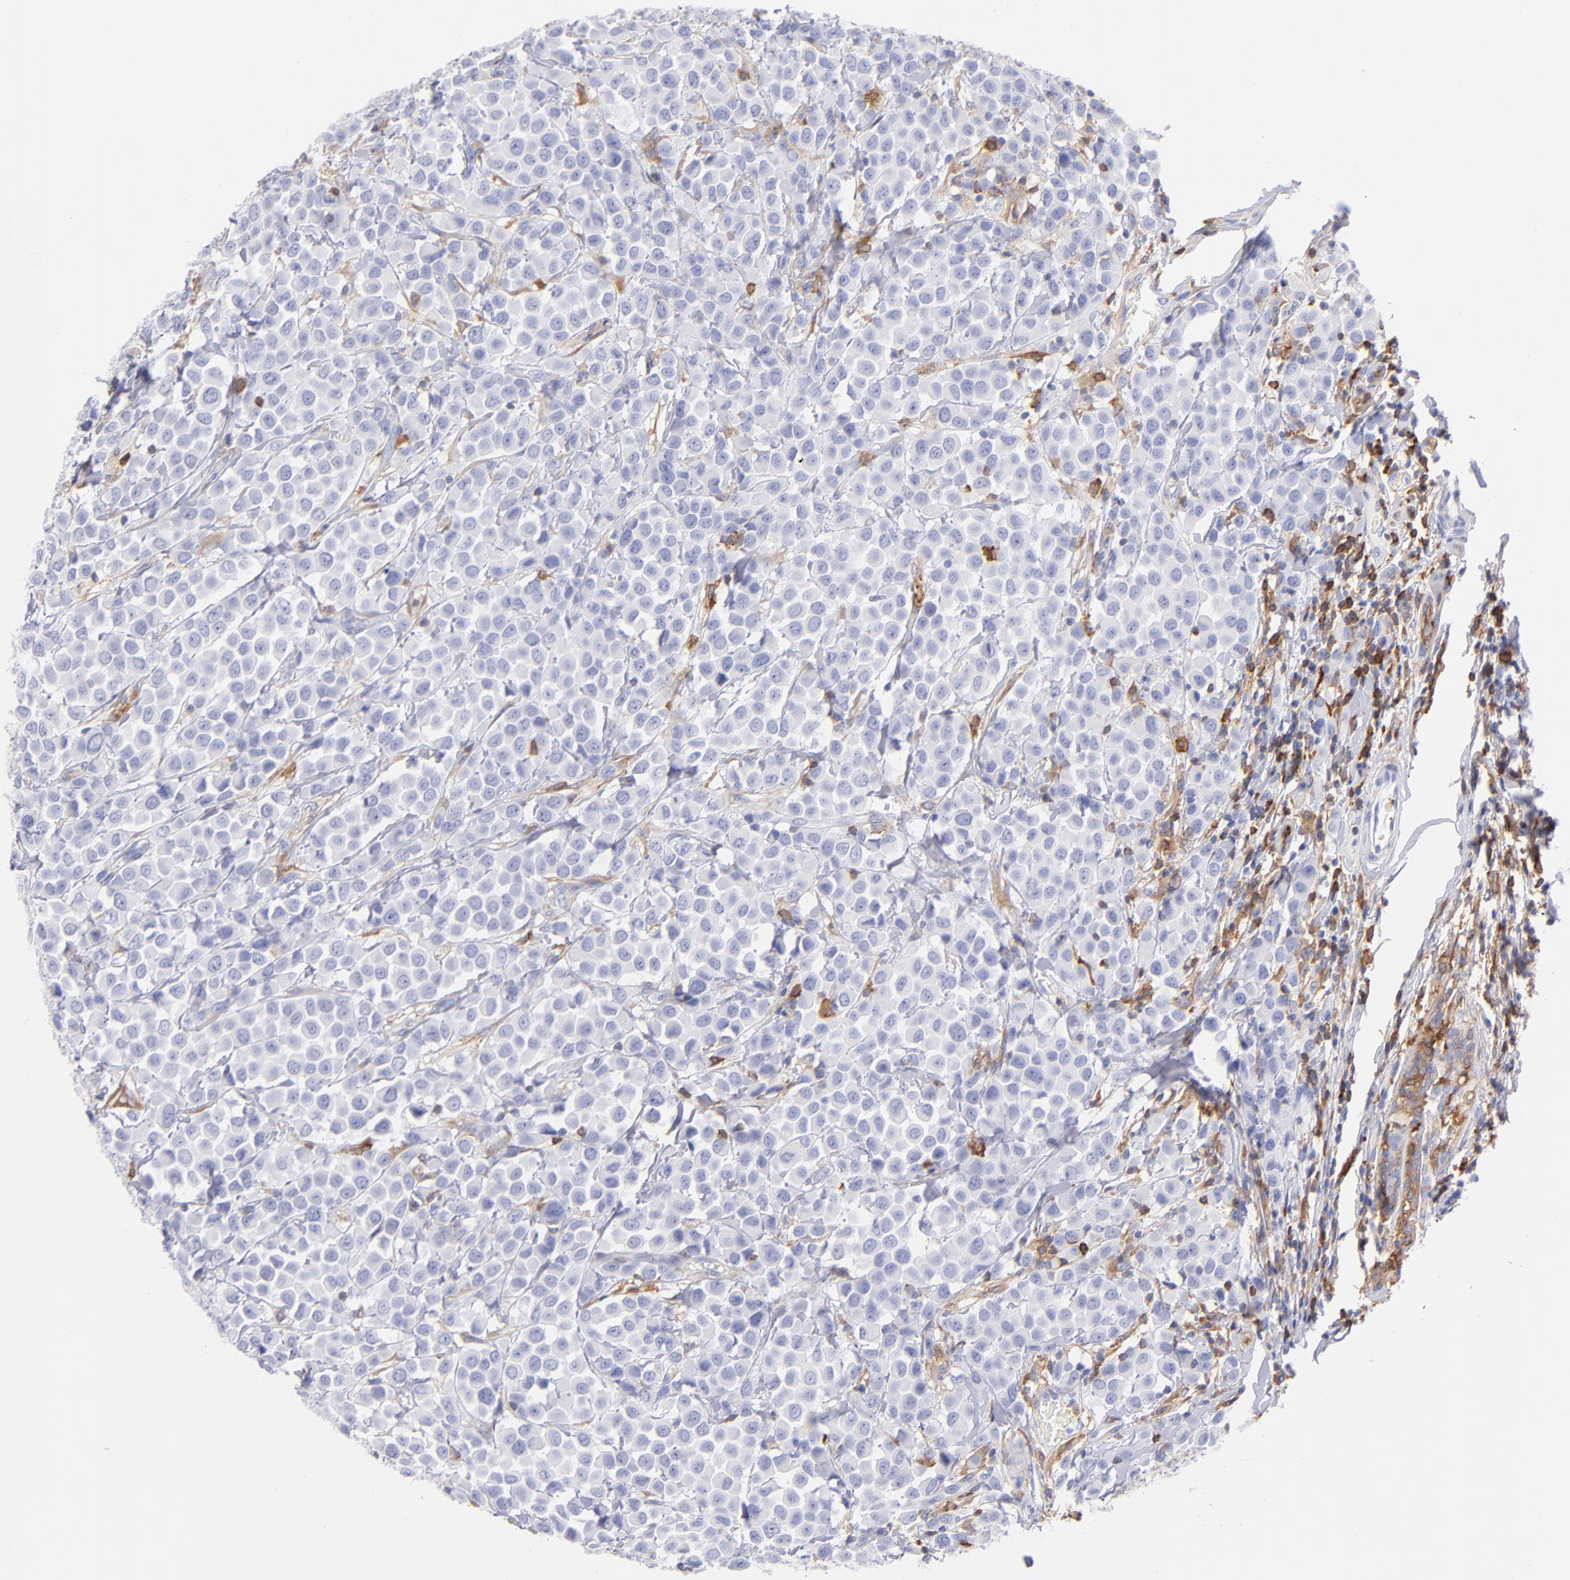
{"staining": {"intensity": "negative", "quantity": "none", "location": "none"}, "tissue": "breast cancer", "cell_type": "Tumor cells", "image_type": "cancer", "snomed": [{"axis": "morphology", "description": "Duct carcinoma"}, {"axis": "topography", "description": "Breast"}], "caption": "A high-resolution histopathology image shows immunohistochemistry (IHC) staining of breast cancer, which displays no significant positivity in tumor cells.", "gene": "PRKCA", "patient": {"sex": "female", "age": 61}}